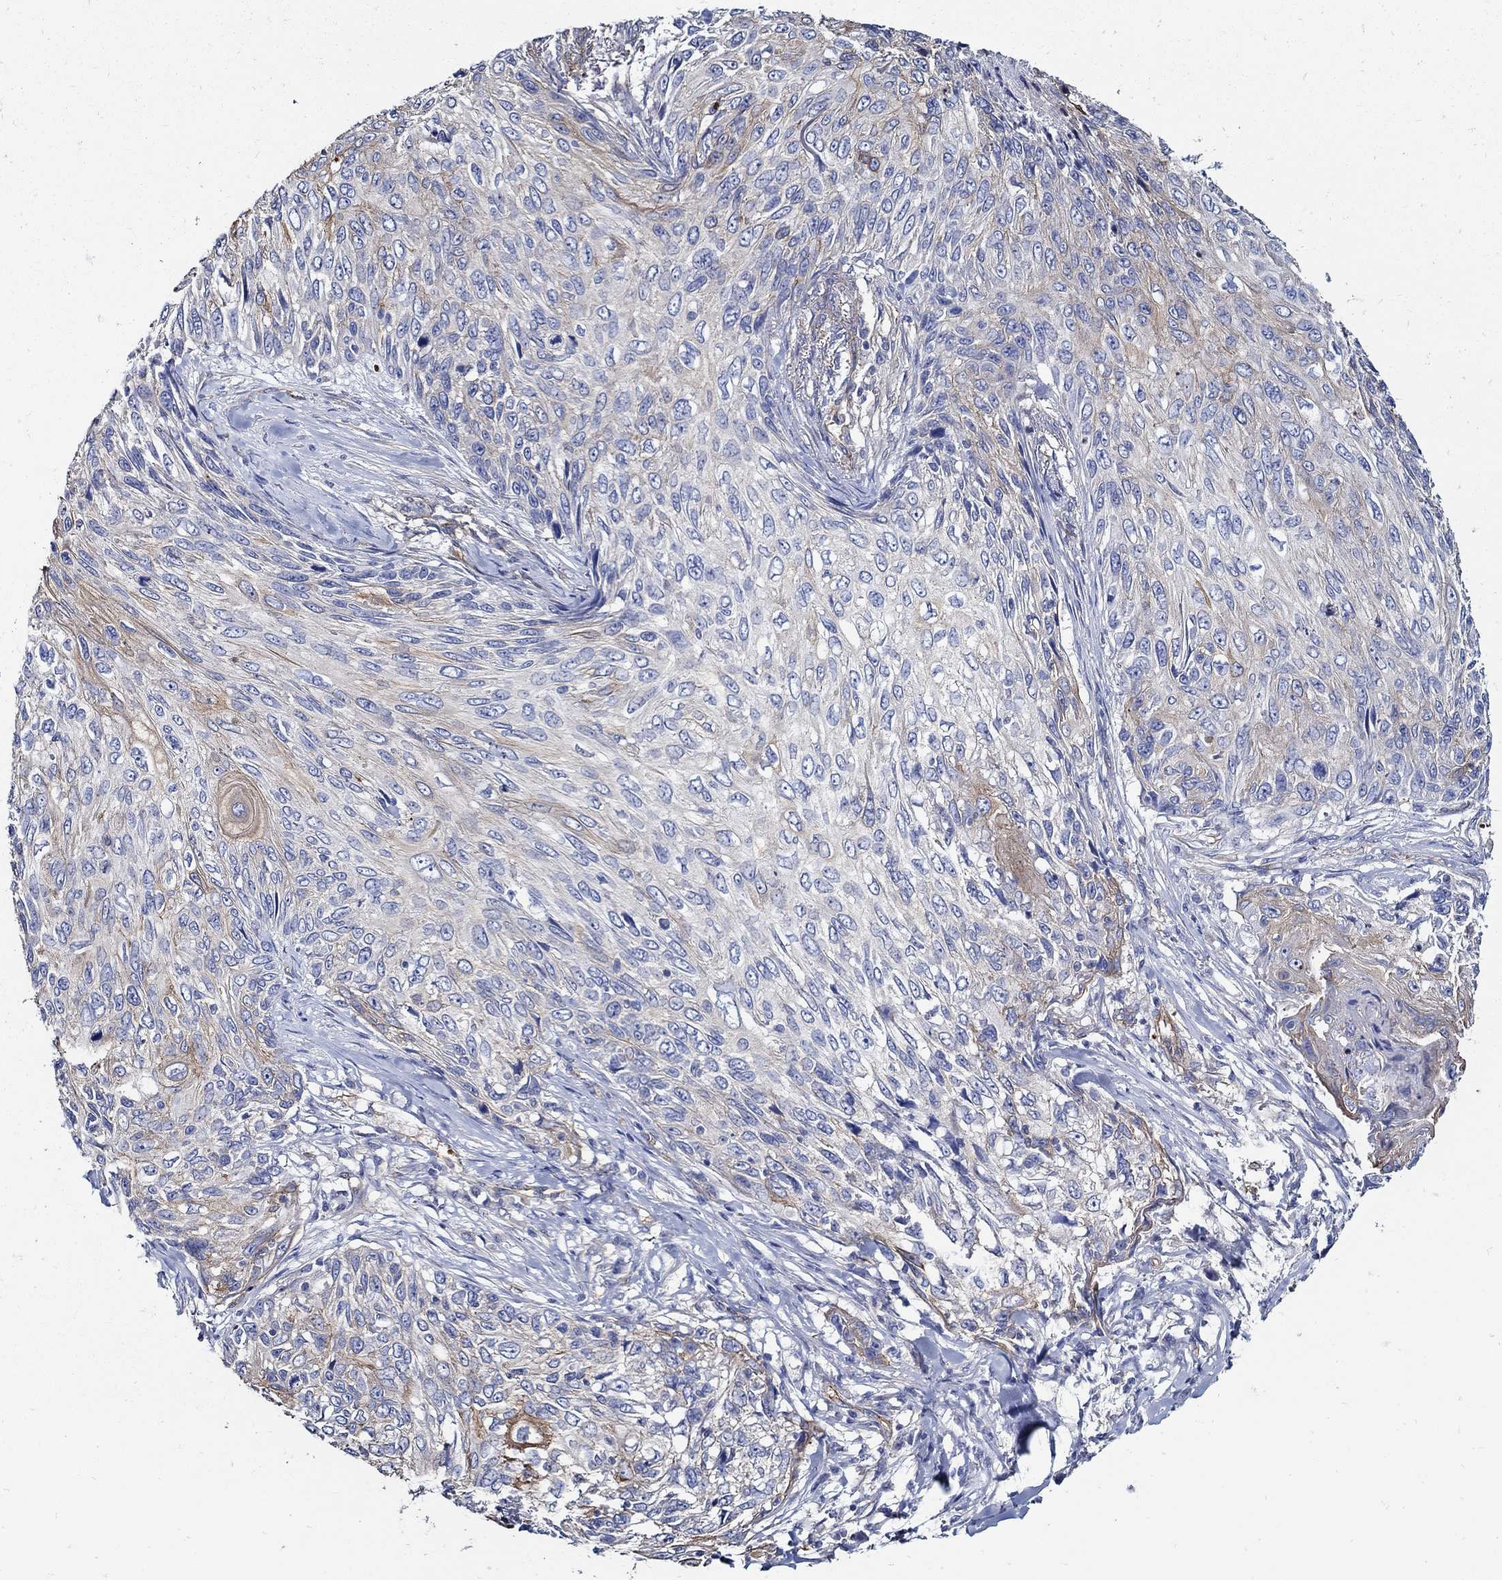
{"staining": {"intensity": "moderate", "quantity": "25%-75%", "location": "cytoplasmic/membranous"}, "tissue": "skin cancer", "cell_type": "Tumor cells", "image_type": "cancer", "snomed": [{"axis": "morphology", "description": "Squamous cell carcinoma, NOS"}, {"axis": "topography", "description": "Skin"}], "caption": "A medium amount of moderate cytoplasmic/membranous positivity is seen in about 25%-75% of tumor cells in skin cancer (squamous cell carcinoma) tissue. (brown staining indicates protein expression, while blue staining denotes nuclei).", "gene": "APBB3", "patient": {"sex": "male", "age": 92}}